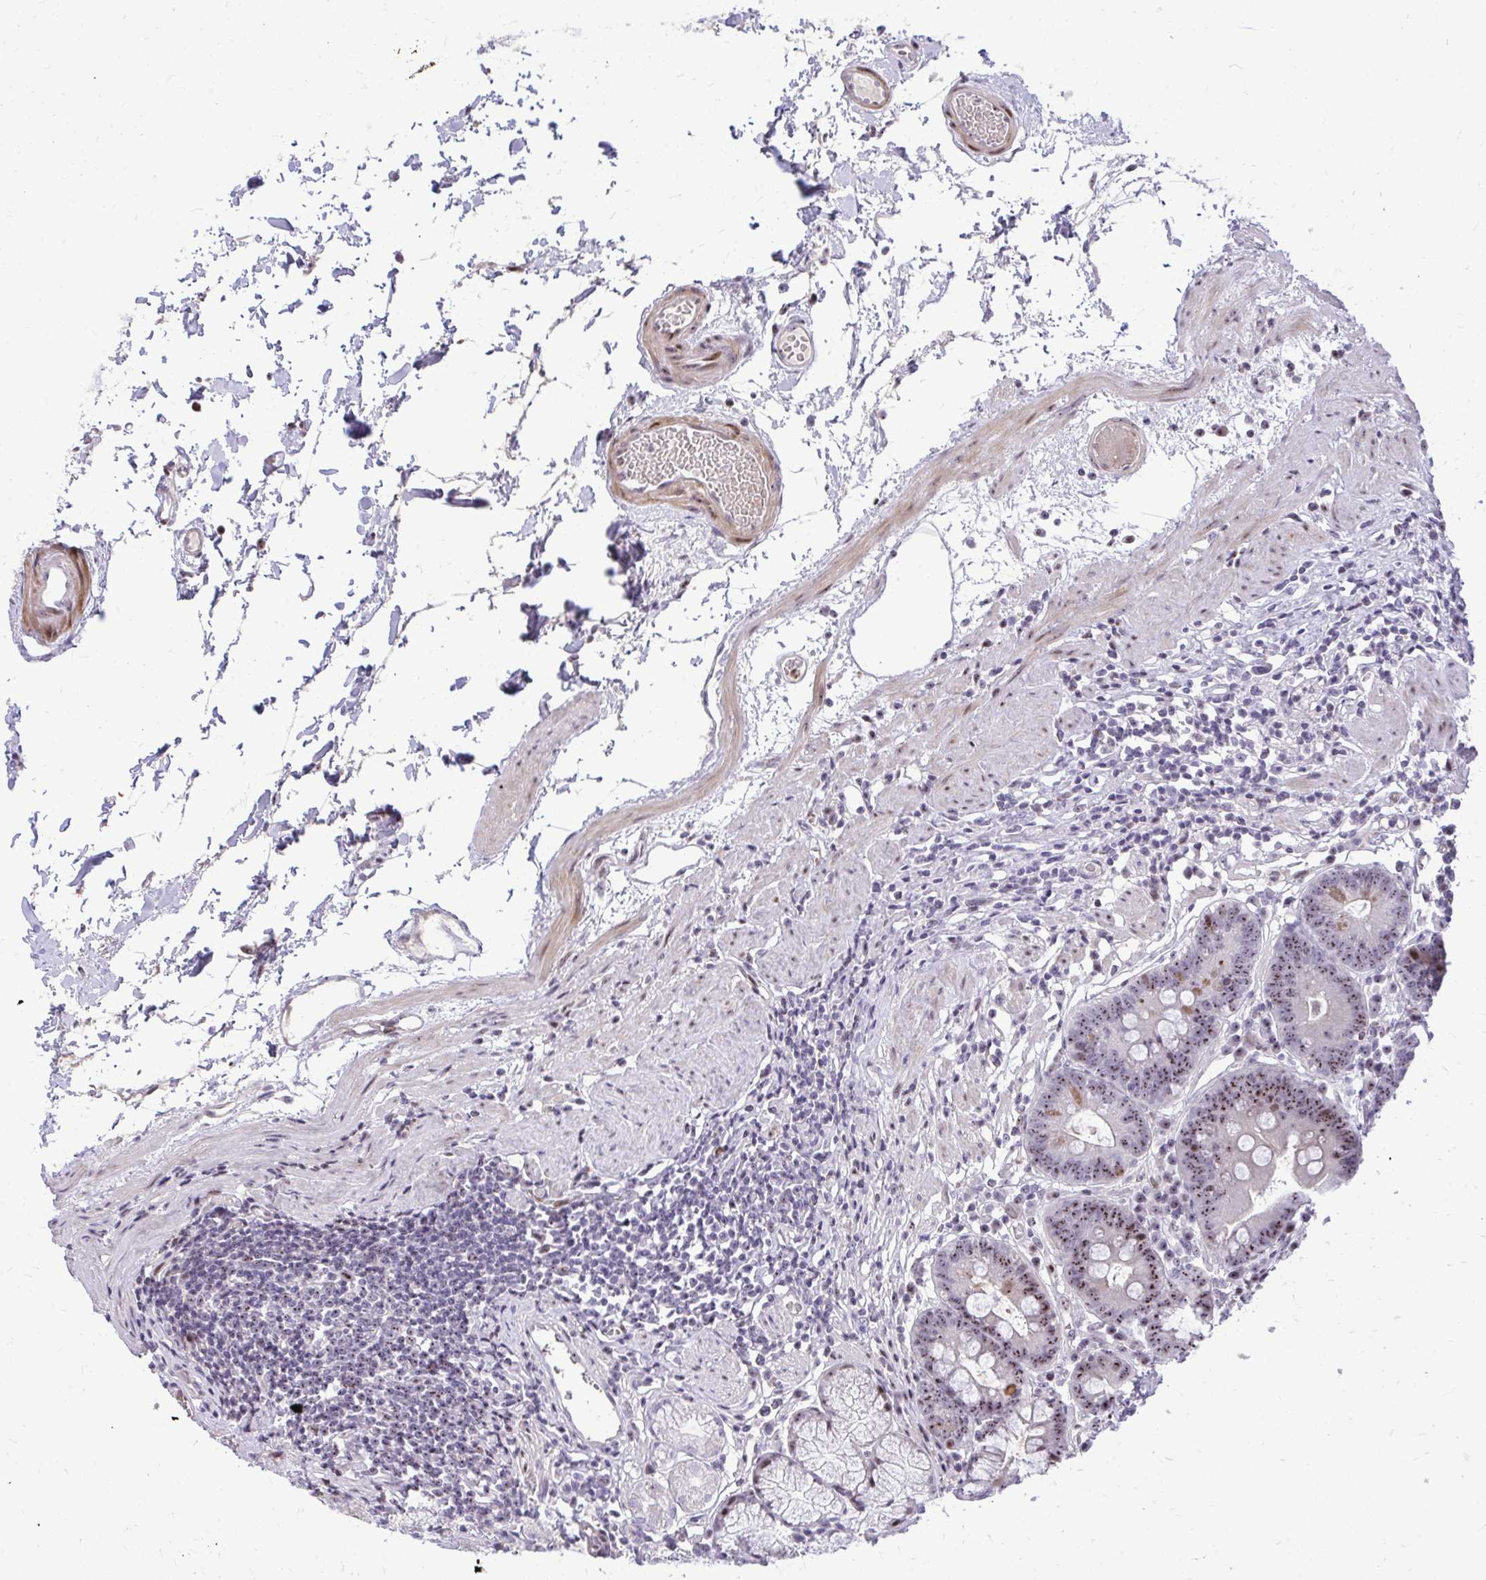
{"staining": {"intensity": "moderate", "quantity": "25%-75%", "location": "nuclear"}, "tissue": "stomach", "cell_type": "Glandular cells", "image_type": "normal", "snomed": [{"axis": "morphology", "description": "Normal tissue, NOS"}, {"axis": "topography", "description": "Stomach"}], "caption": "A photomicrograph of stomach stained for a protein reveals moderate nuclear brown staining in glandular cells.", "gene": "DLX4", "patient": {"sex": "male", "age": 55}}